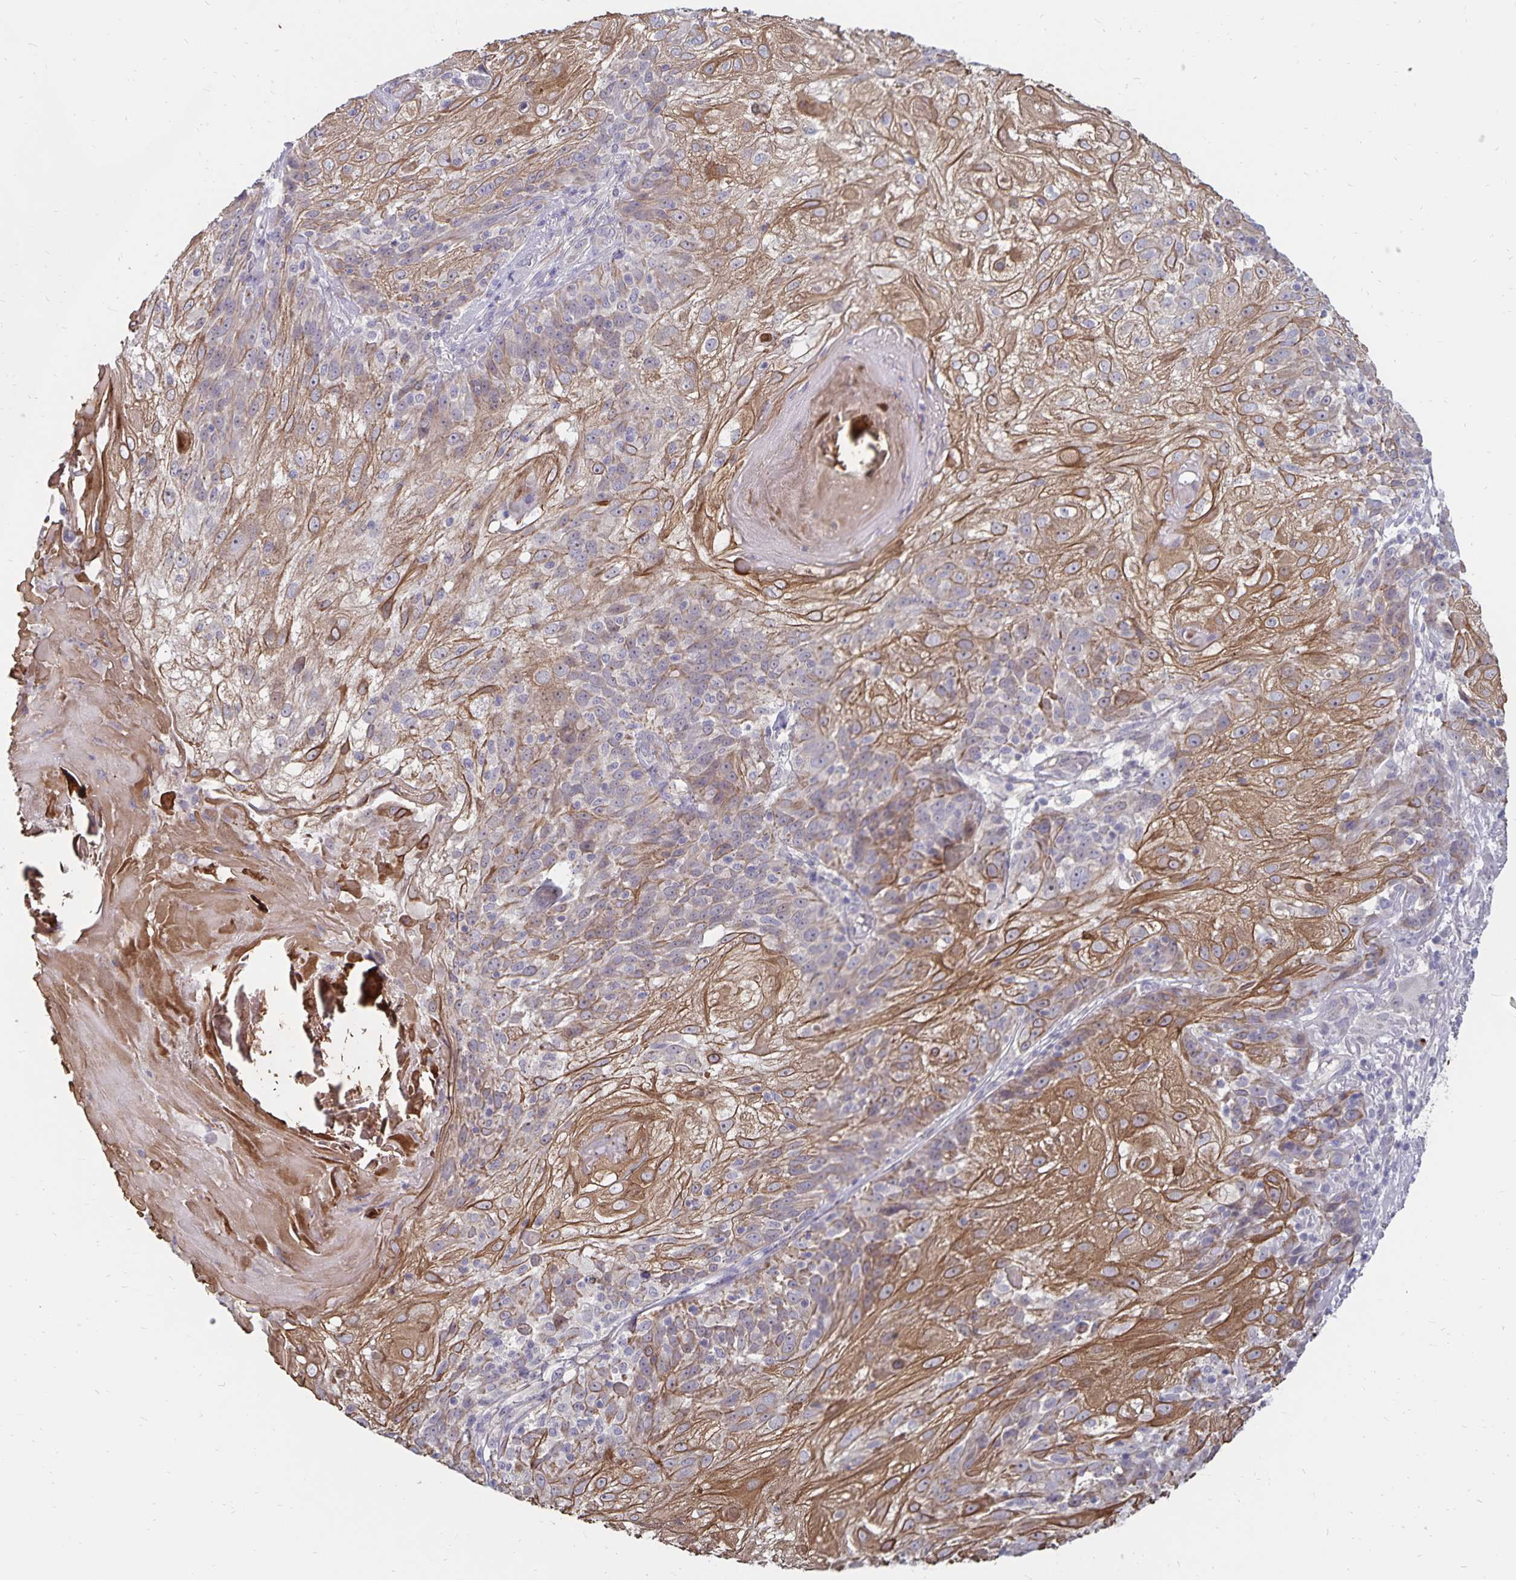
{"staining": {"intensity": "moderate", "quantity": "25%-75%", "location": "cytoplasmic/membranous"}, "tissue": "skin cancer", "cell_type": "Tumor cells", "image_type": "cancer", "snomed": [{"axis": "morphology", "description": "Normal tissue, NOS"}, {"axis": "morphology", "description": "Squamous cell carcinoma, NOS"}, {"axis": "topography", "description": "Skin"}], "caption": "Protein expression analysis of human skin cancer (squamous cell carcinoma) reveals moderate cytoplasmic/membranous staining in approximately 25%-75% of tumor cells.", "gene": "CDKN2B", "patient": {"sex": "female", "age": 83}}